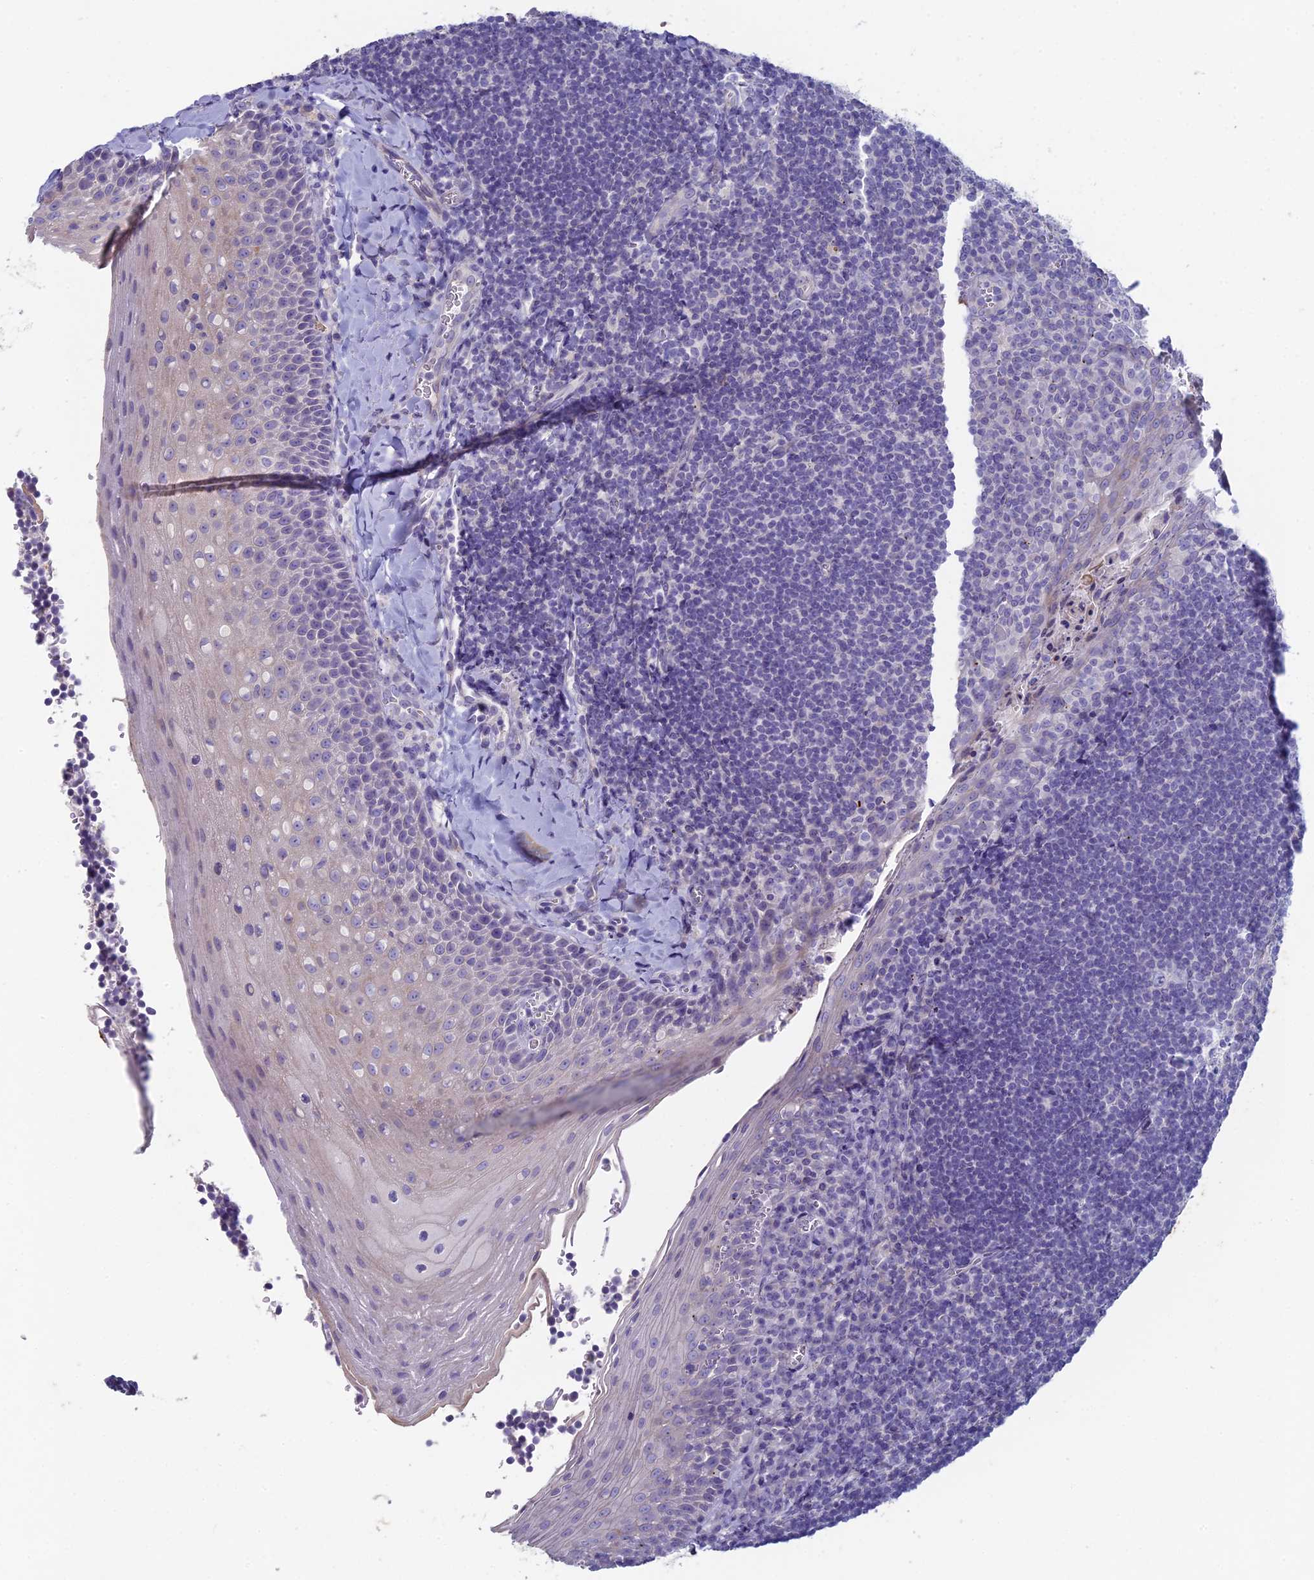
{"staining": {"intensity": "negative", "quantity": "none", "location": "none"}, "tissue": "tonsil", "cell_type": "Germinal center cells", "image_type": "normal", "snomed": [{"axis": "morphology", "description": "Normal tissue, NOS"}, {"axis": "topography", "description": "Tonsil"}], "caption": "DAB immunohistochemical staining of normal human tonsil shows no significant positivity in germinal center cells.", "gene": "NCAM1", "patient": {"sex": "male", "age": 27}}